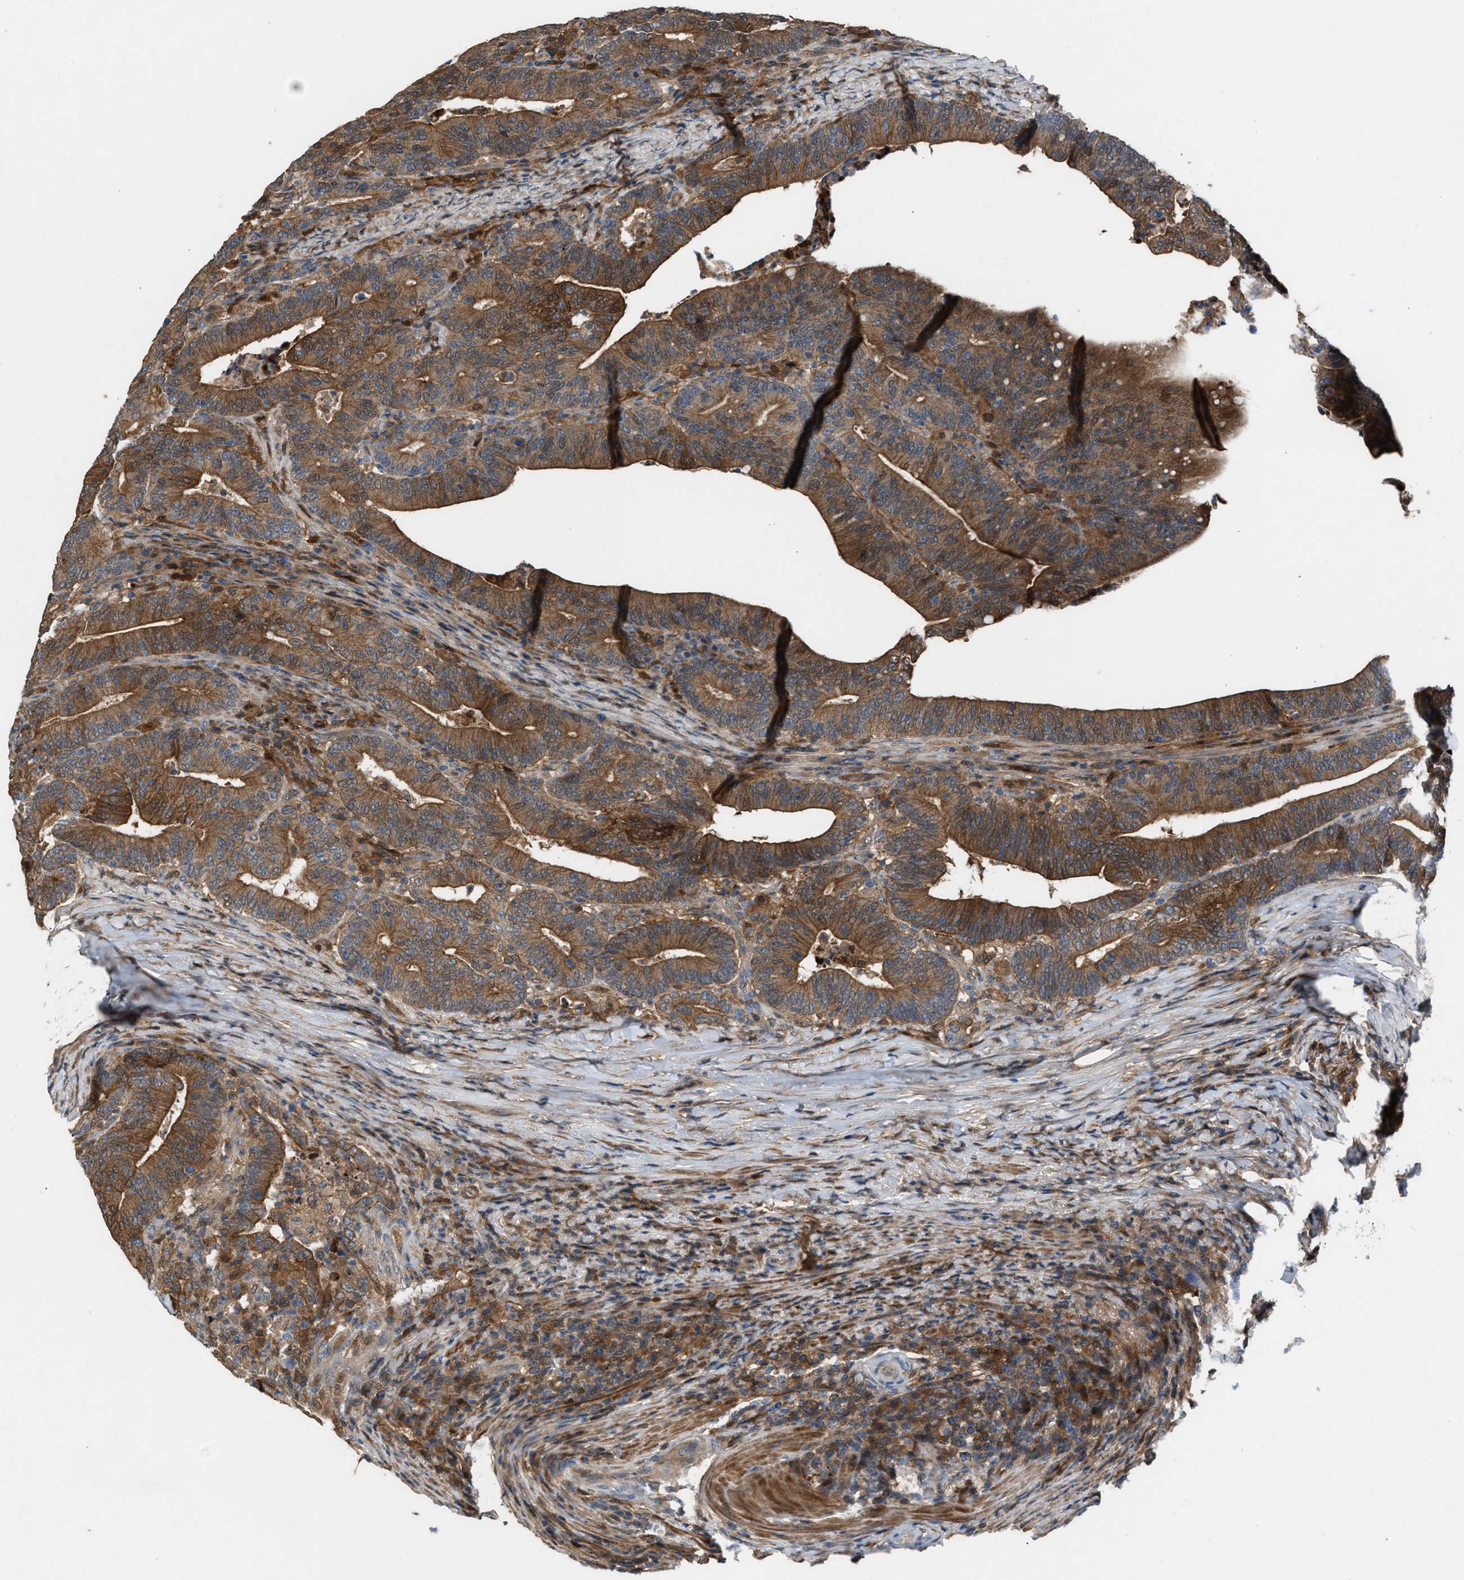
{"staining": {"intensity": "moderate", "quantity": ">75%", "location": "cytoplasmic/membranous"}, "tissue": "colorectal cancer", "cell_type": "Tumor cells", "image_type": "cancer", "snomed": [{"axis": "morphology", "description": "Adenocarcinoma, NOS"}, {"axis": "topography", "description": "Colon"}], "caption": "A histopathology image of colorectal cancer stained for a protein demonstrates moderate cytoplasmic/membranous brown staining in tumor cells.", "gene": "TPK1", "patient": {"sex": "female", "age": 66}}